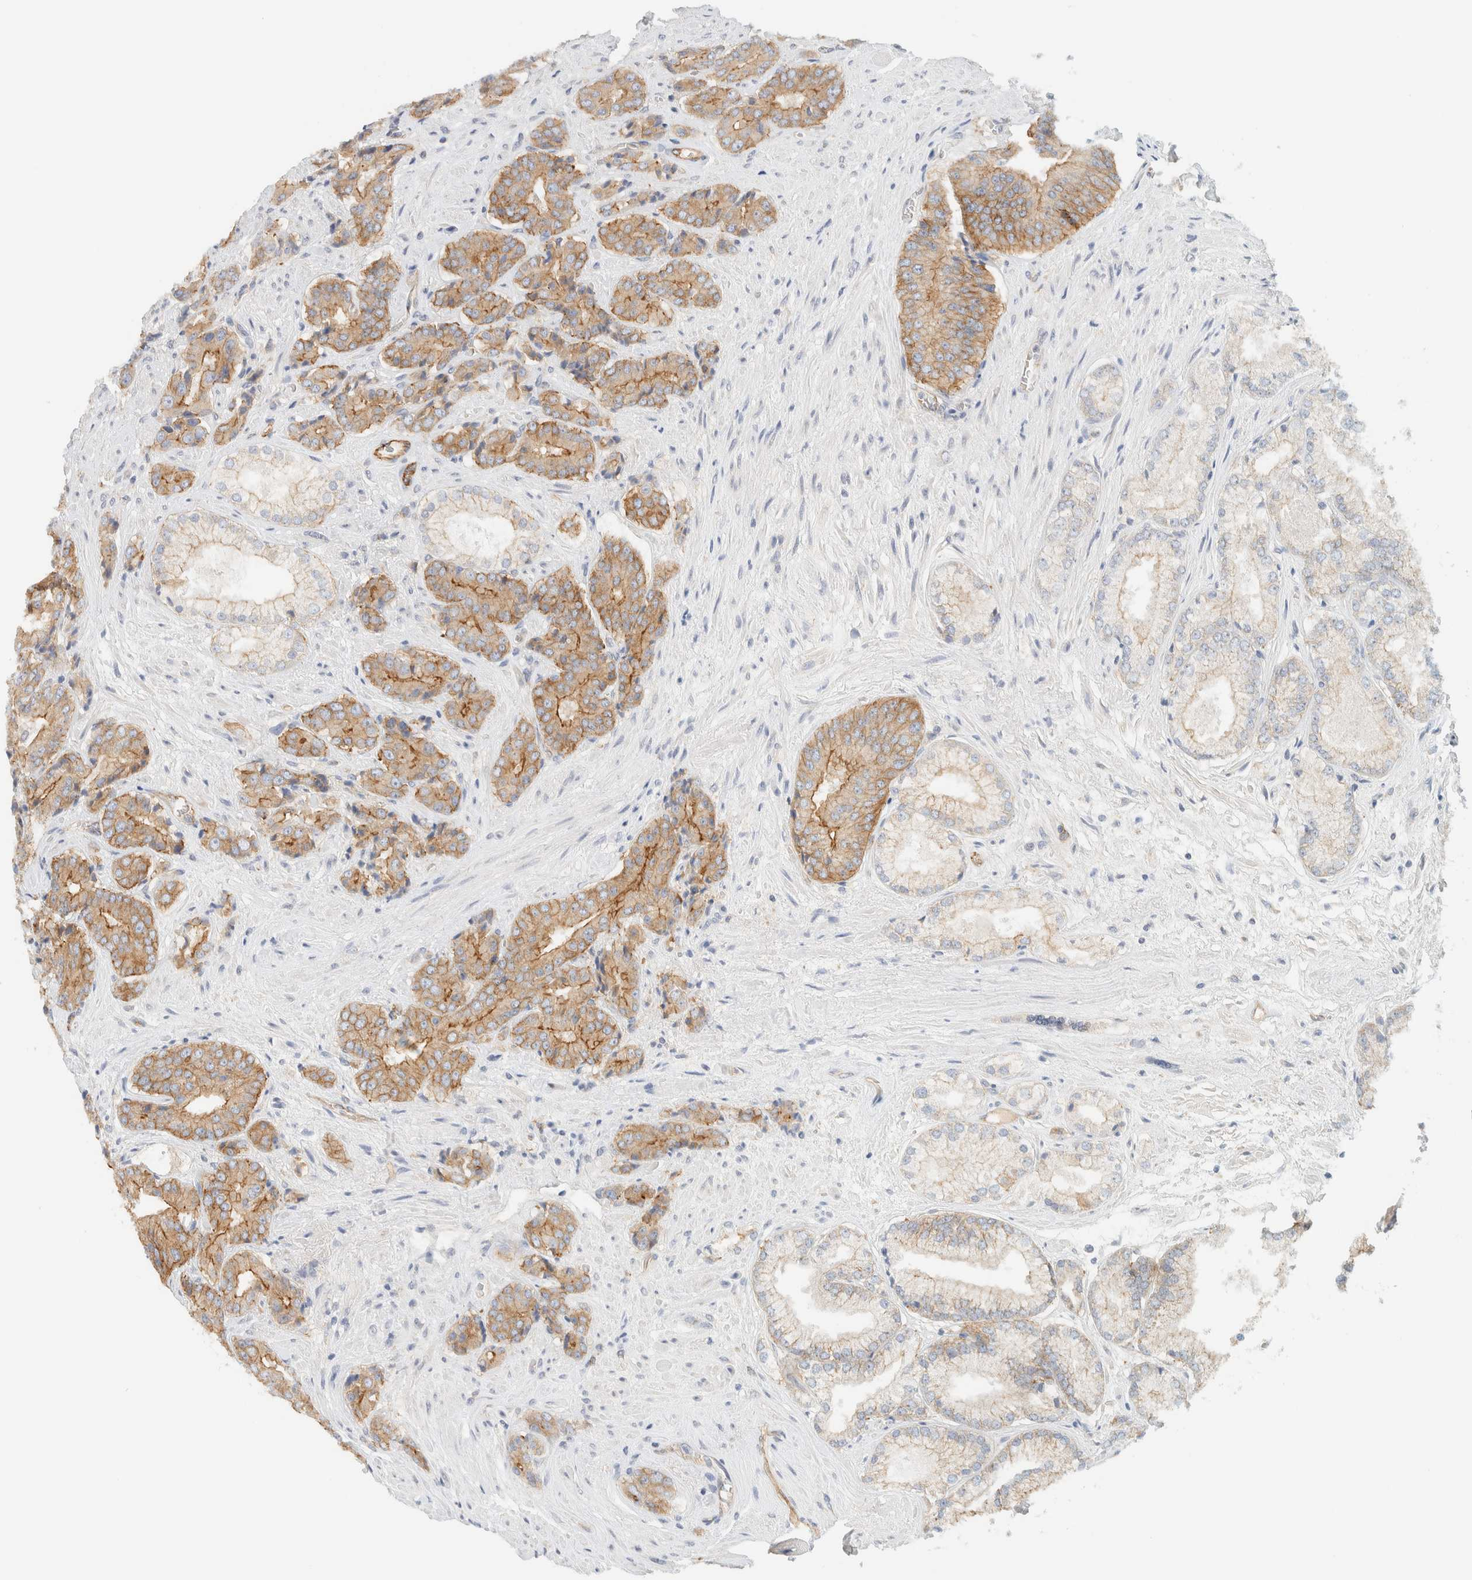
{"staining": {"intensity": "moderate", "quantity": ">75%", "location": "cytoplasmic/membranous"}, "tissue": "prostate cancer", "cell_type": "Tumor cells", "image_type": "cancer", "snomed": [{"axis": "morphology", "description": "Adenocarcinoma, High grade"}, {"axis": "topography", "description": "Prostate"}], "caption": "The photomicrograph exhibits a brown stain indicating the presence of a protein in the cytoplasmic/membranous of tumor cells in prostate cancer (high-grade adenocarcinoma).", "gene": "LIMA1", "patient": {"sex": "male", "age": 71}}